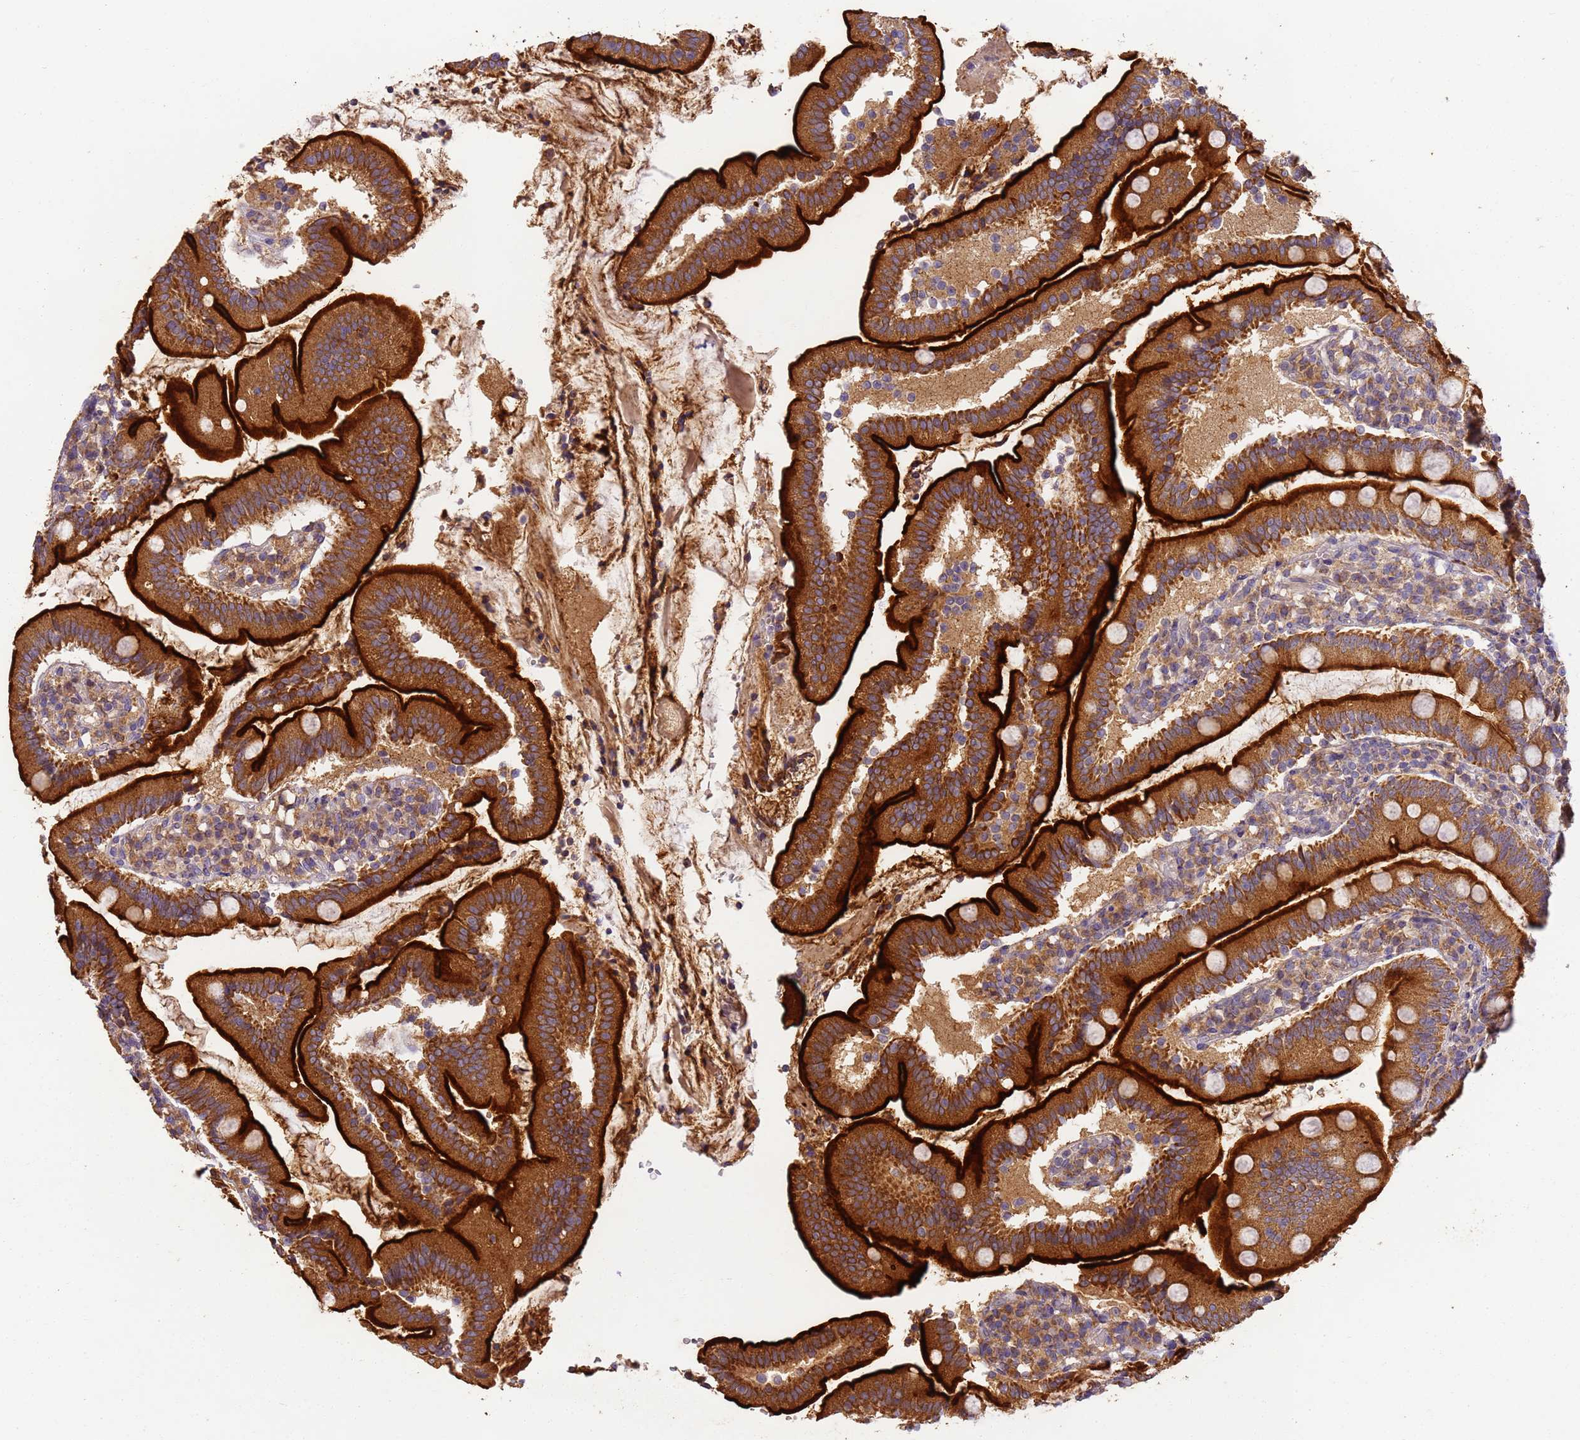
{"staining": {"intensity": "strong", "quantity": ">75%", "location": "cytoplasmic/membranous"}, "tissue": "duodenum", "cell_type": "Glandular cells", "image_type": "normal", "snomed": [{"axis": "morphology", "description": "Normal tissue, NOS"}, {"axis": "topography", "description": "Duodenum"}], "caption": "The micrograph demonstrates staining of benign duodenum, revealing strong cytoplasmic/membranous protein expression (brown color) within glandular cells. (brown staining indicates protein expression, while blue staining denotes nuclei).", "gene": "TIGAR", "patient": {"sex": "female", "age": 67}}